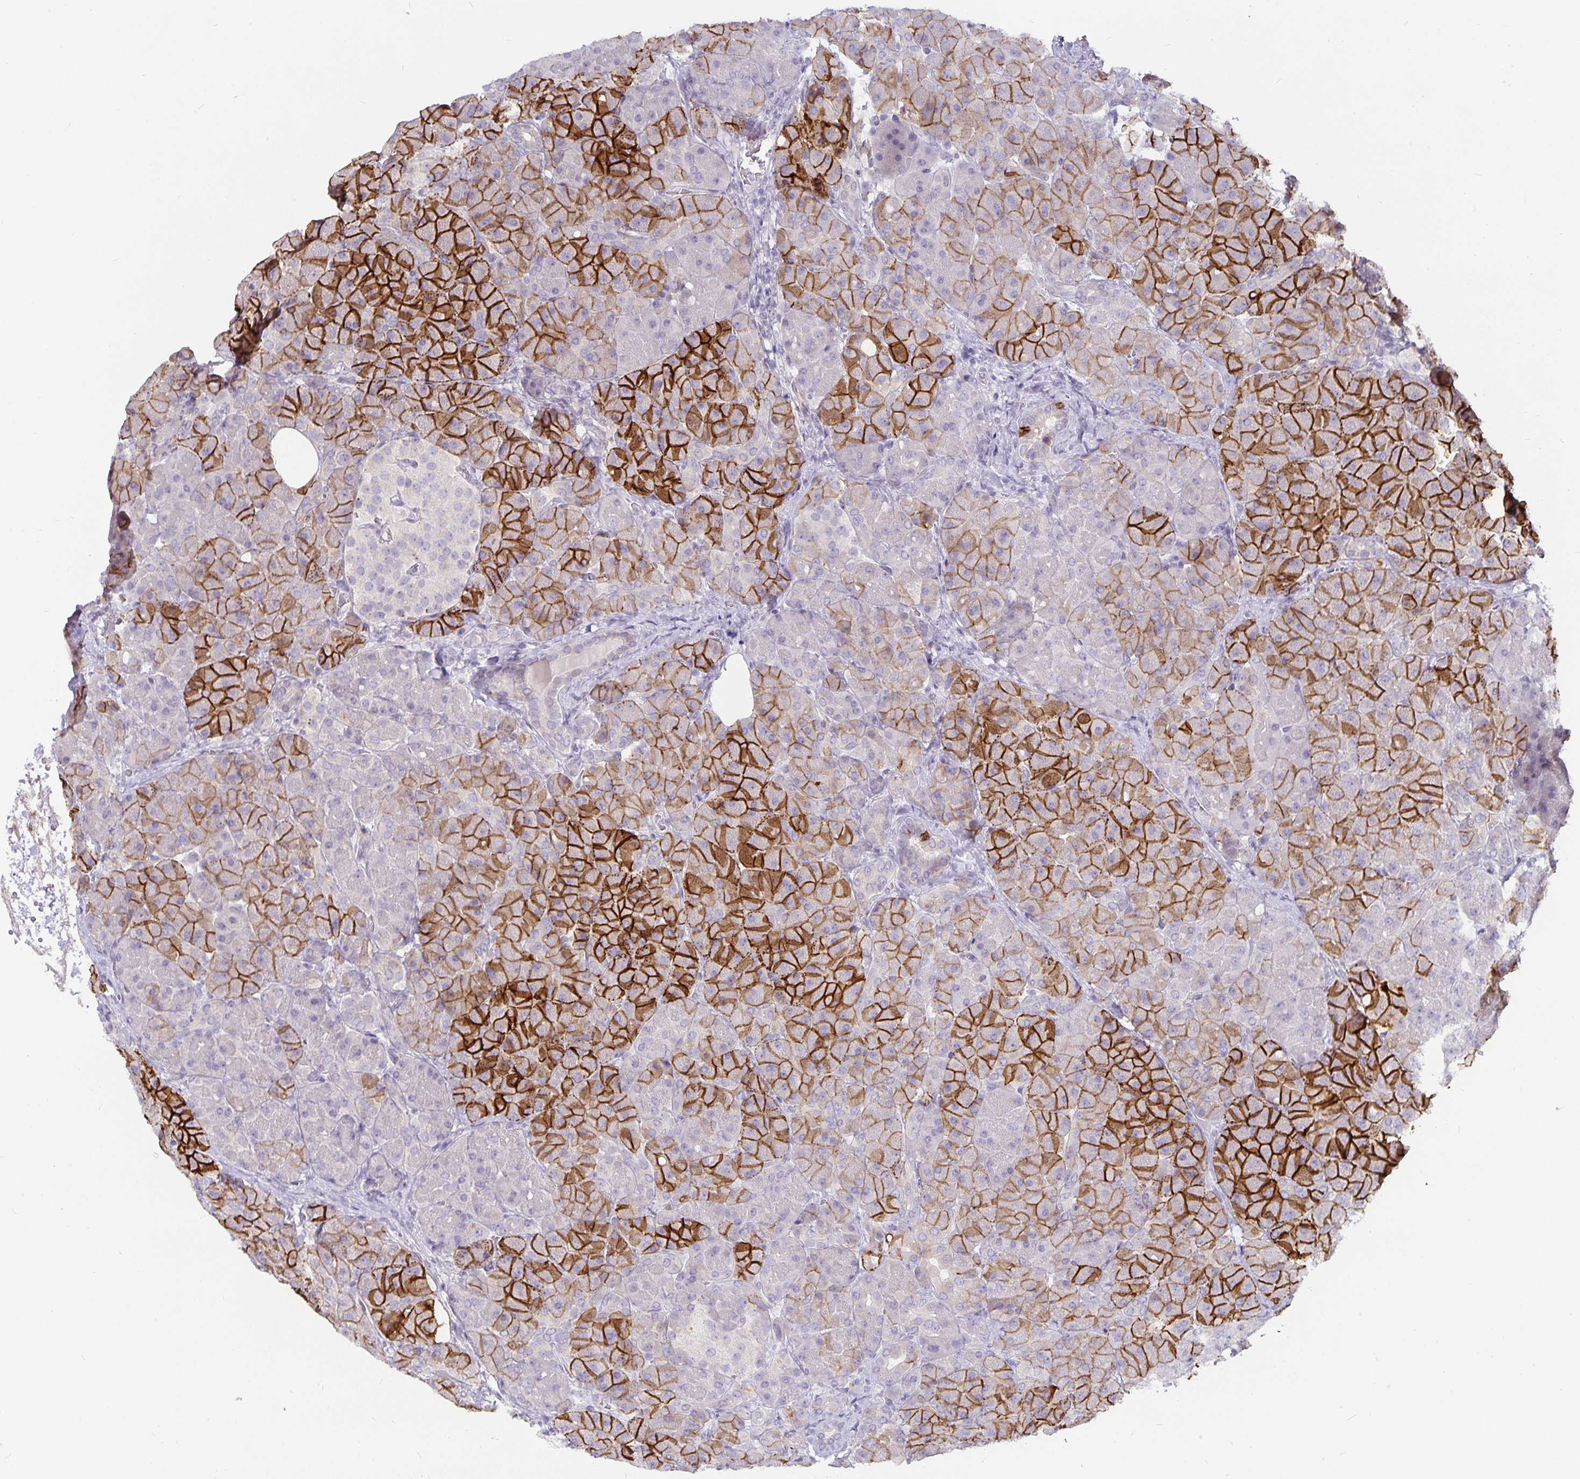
{"staining": {"intensity": "strong", "quantity": "25%-75%", "location": "cytoplasmic/membranous"}, "tissue": "pancreas", "cell_type": "Exocrine glandular cells", "image_type": "normal", "snomed": [{"axis": "morphology", "description": "Normal tissue, NOS"}, {"axis": "topography", "description": "Pancreas"}], "caption": "This micrograph reveals unremarkable pancreas stained with immunohistochemistry (IHC) to label a protein in brown. The cytoplasmic/membranous of exocrine glandular cells show strong positivity for the protein. Nuclei are counter-stained blue.", "gene": "CA12", "patient": {"sex": "male", "age": 55}}